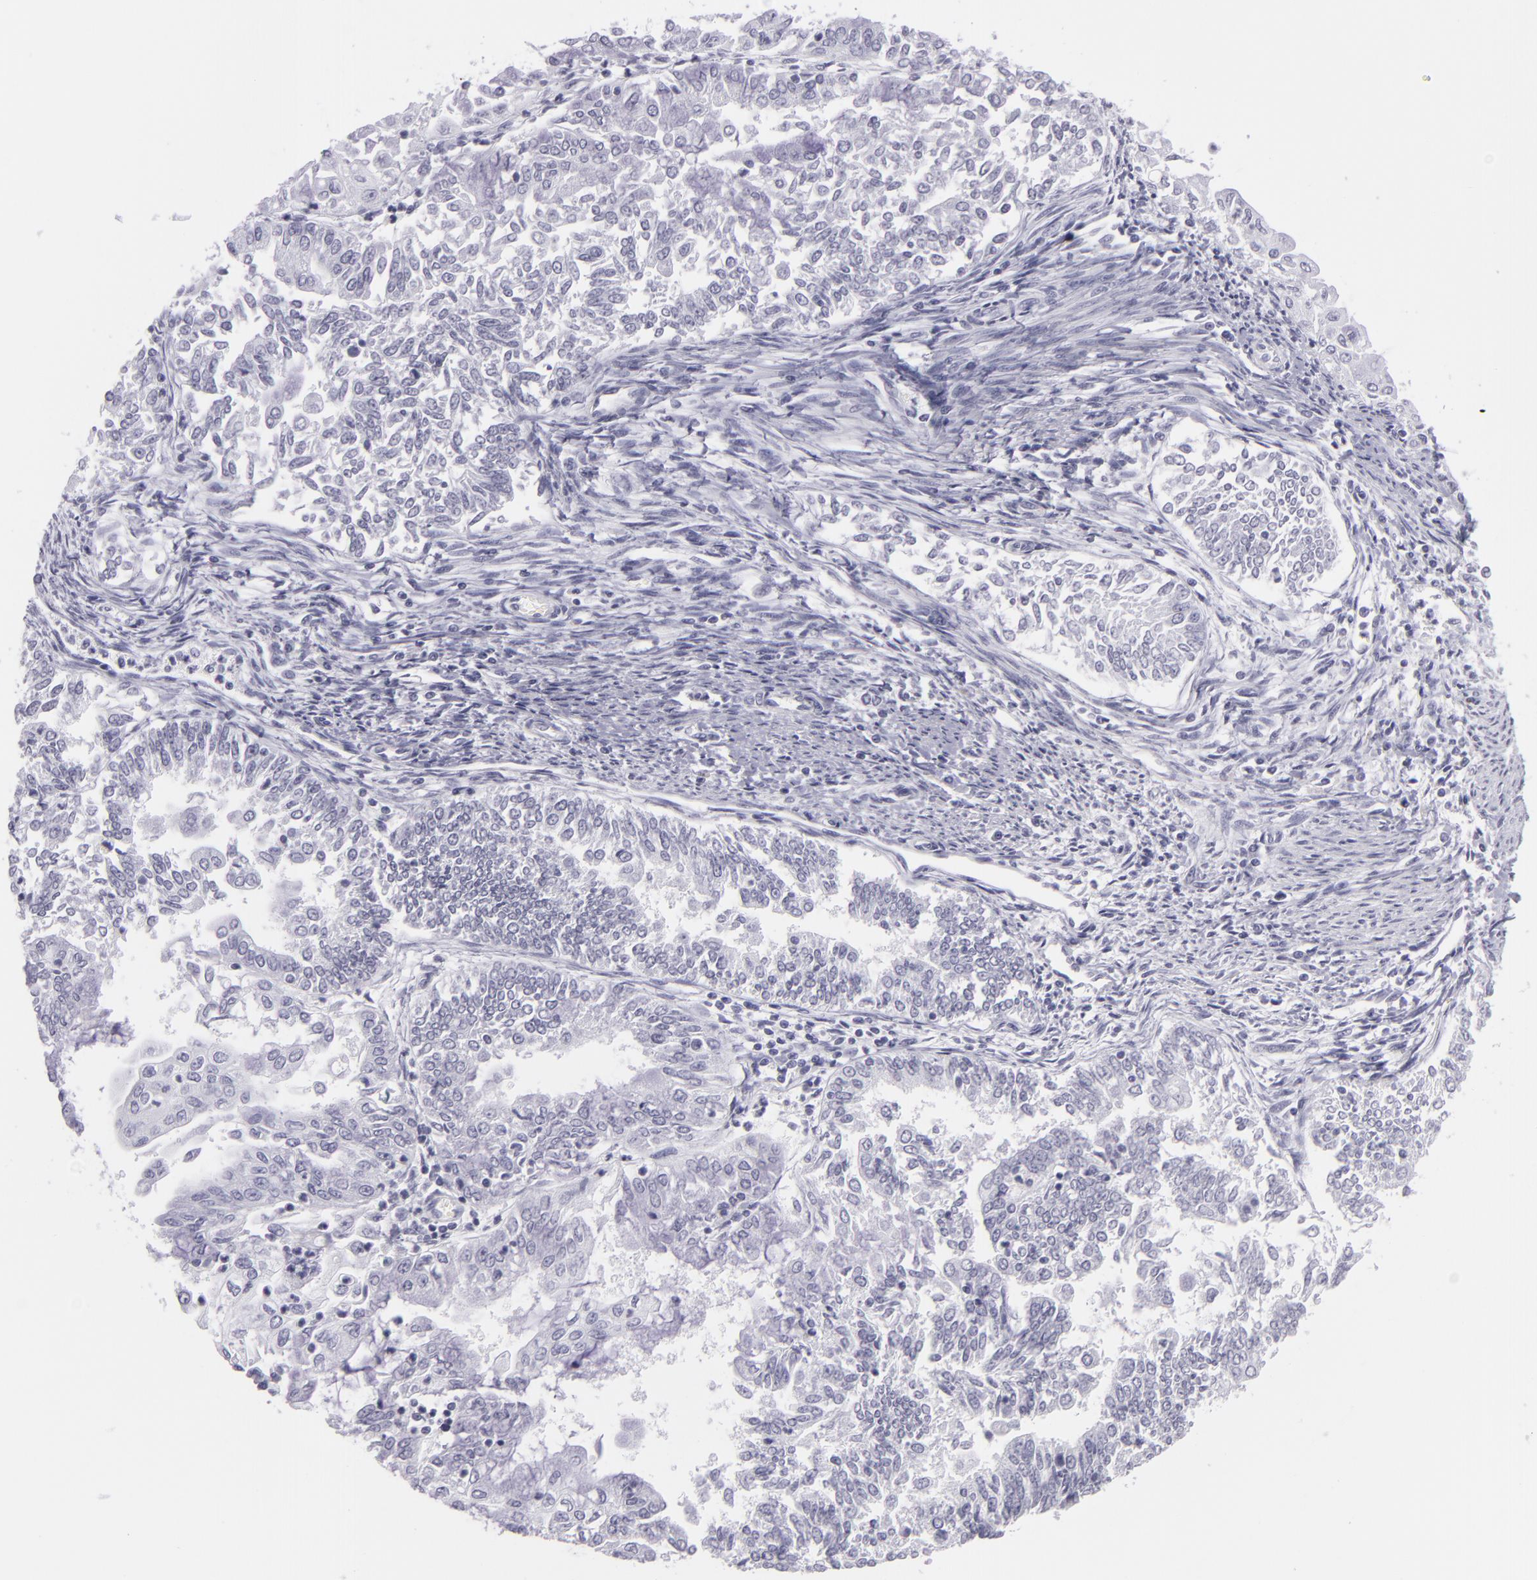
{"staining": {"intensity": "negative", "quantity": "none", "location": "none"}, "tissue": "endometrial cancer", "cell_type": "Tumor cells", "image_type": "cancer", "snomed": [{"axis": "morphology", "description": "Adenocarcinoma, NOS"}, {"axis": "topography", "description": "Endometrium"}], "caption": "IHC photomicrograph of adenocarcinoma (endometrial) stained for a protein (brown), which displays no staining in tumor cells.", "gene": "MCM3", "patient": {"sex": "female", "age": 75}}